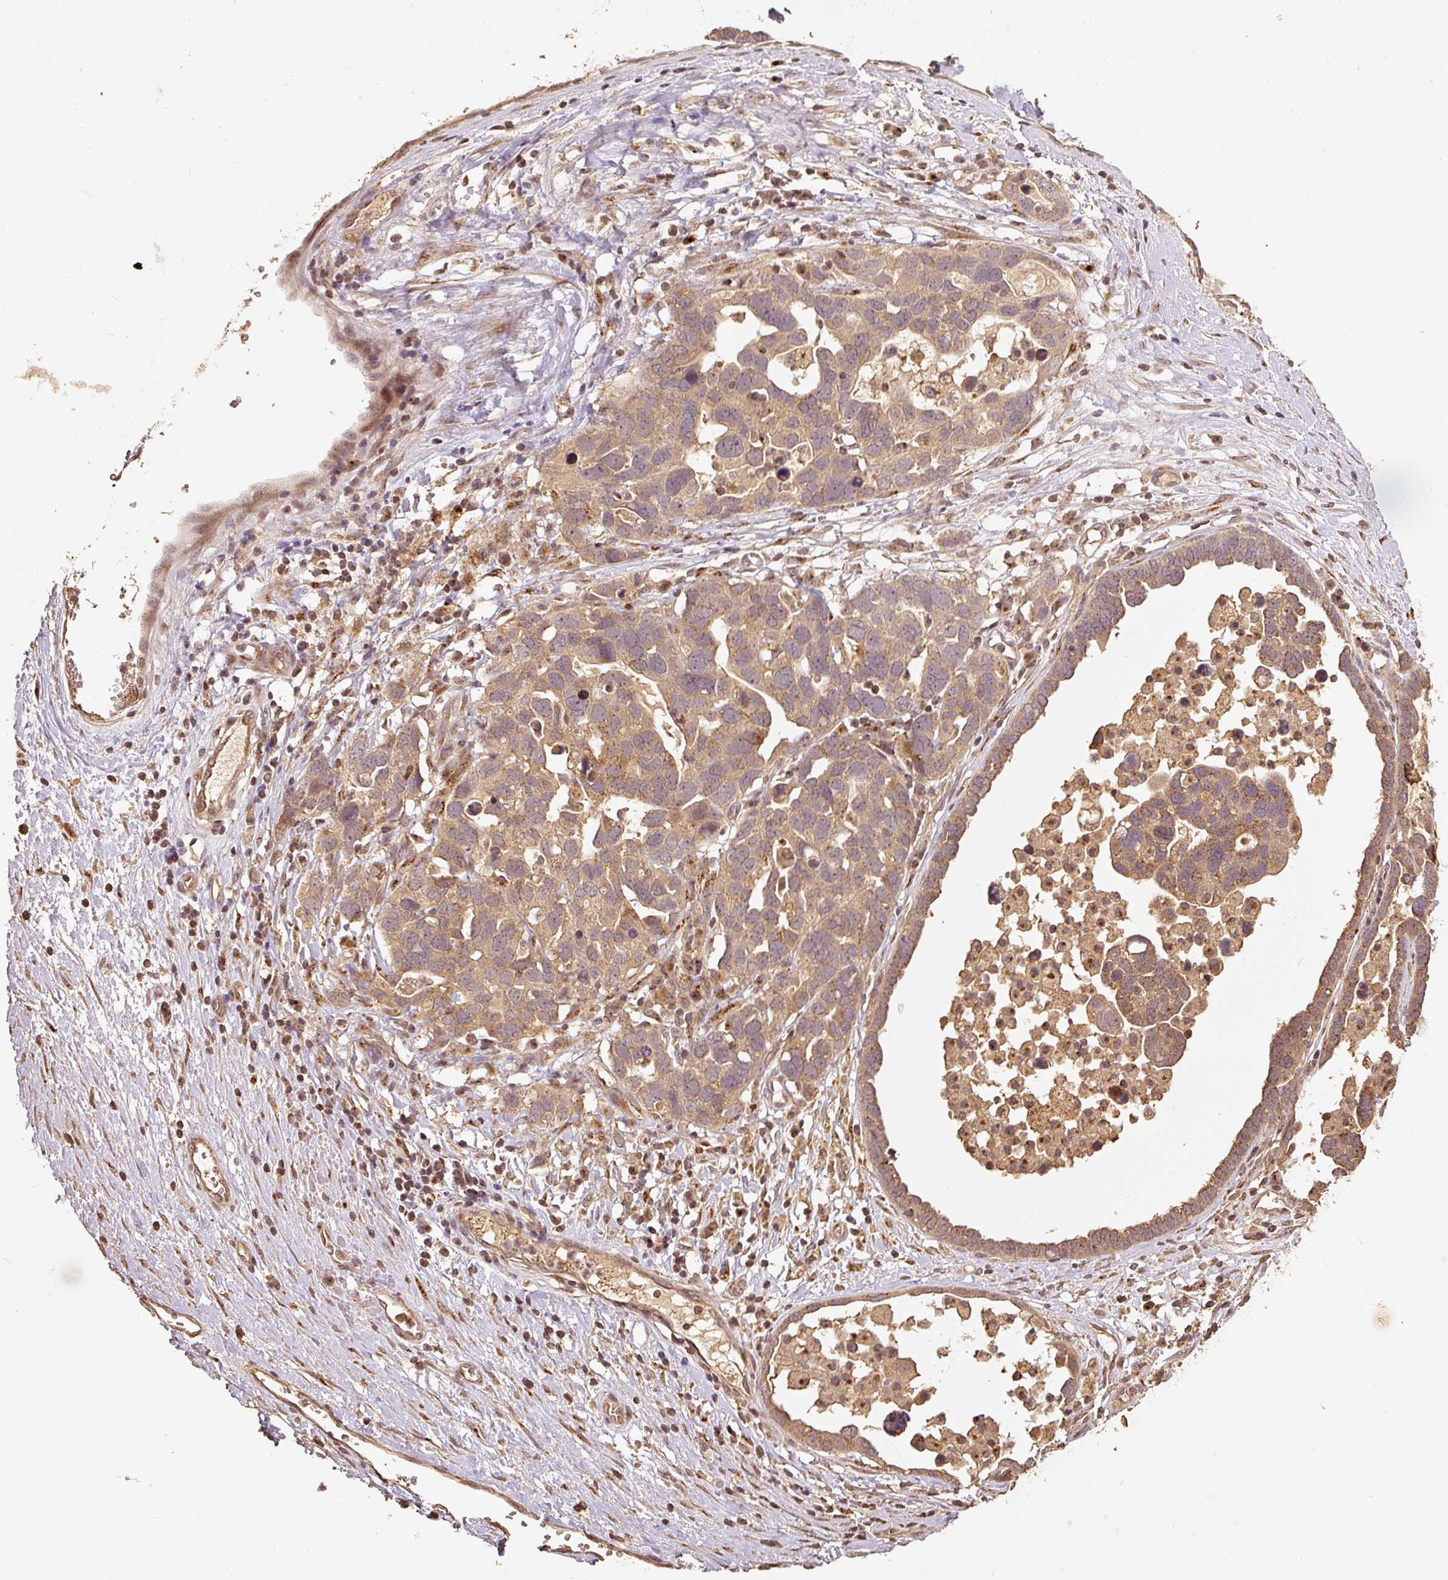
{"staining": {"intensity": "moderate", "quantity": ">75%", "location": "cytoplasmic/membranous"}, "tissue": "ovarian cancer", "cell_type": "Tumor cells", "image_type": "cancer", "snomed": [{"axis": "morphology", "description": "Cystadenocarcinoma, serous, NOS"}, {"axis": "topography", "description": "Ovary"}], "caption": "DAB (3,3'-diaminobenzidine) immunohistochemical staining of human ovarian serous cystadenocarcinoma displays moderate cytoplasmic/membranous protein positivity in about >75% of tumor cells. Nuclei are stained in blue.", "gene": "FUT8", "patient": {"sex": "female", "age": 54}}